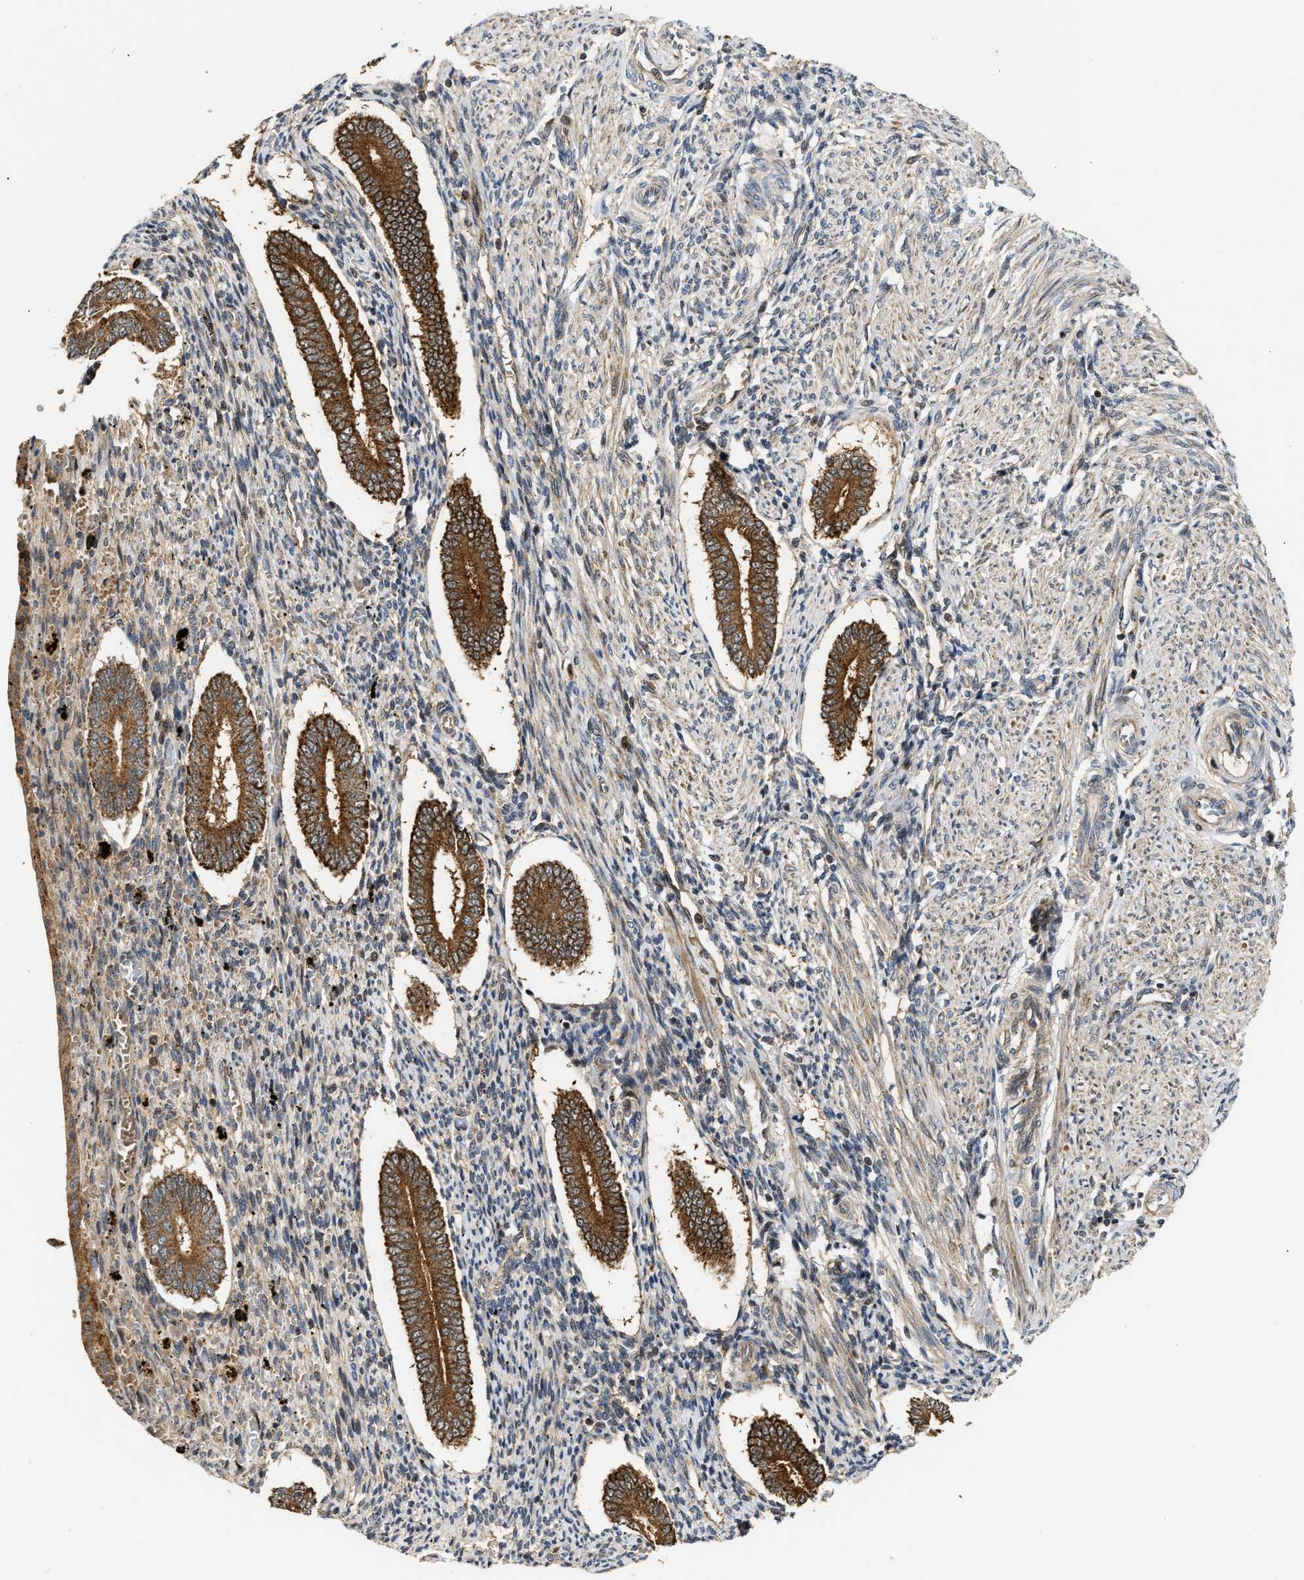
{"staining": {"intensity": "moderate", "quantity": "25%-75%", "location": "cytoplasmic/membranous"}, "tissue": "endometrium", "cell_type": "Cells in endometrial stroma", "image_type": "normal", "snomed": [{"axis": "morphology", "description": "Normal tissue, NOS"}, {"axis": "topography", "description": "Endometrium"}], "caption": "Endometrium stained with immunohistochemistry displays moderate cytoplasmic/membranous staining in approximately 25%-75% of cells in endometrial stroma. (Stains: DAB in brown, nuclei in blue, Microscopy: brightfield microscopy at high magnification).", "gene": "EXTL2", "patient": {"sex": "female", "age": 42}}